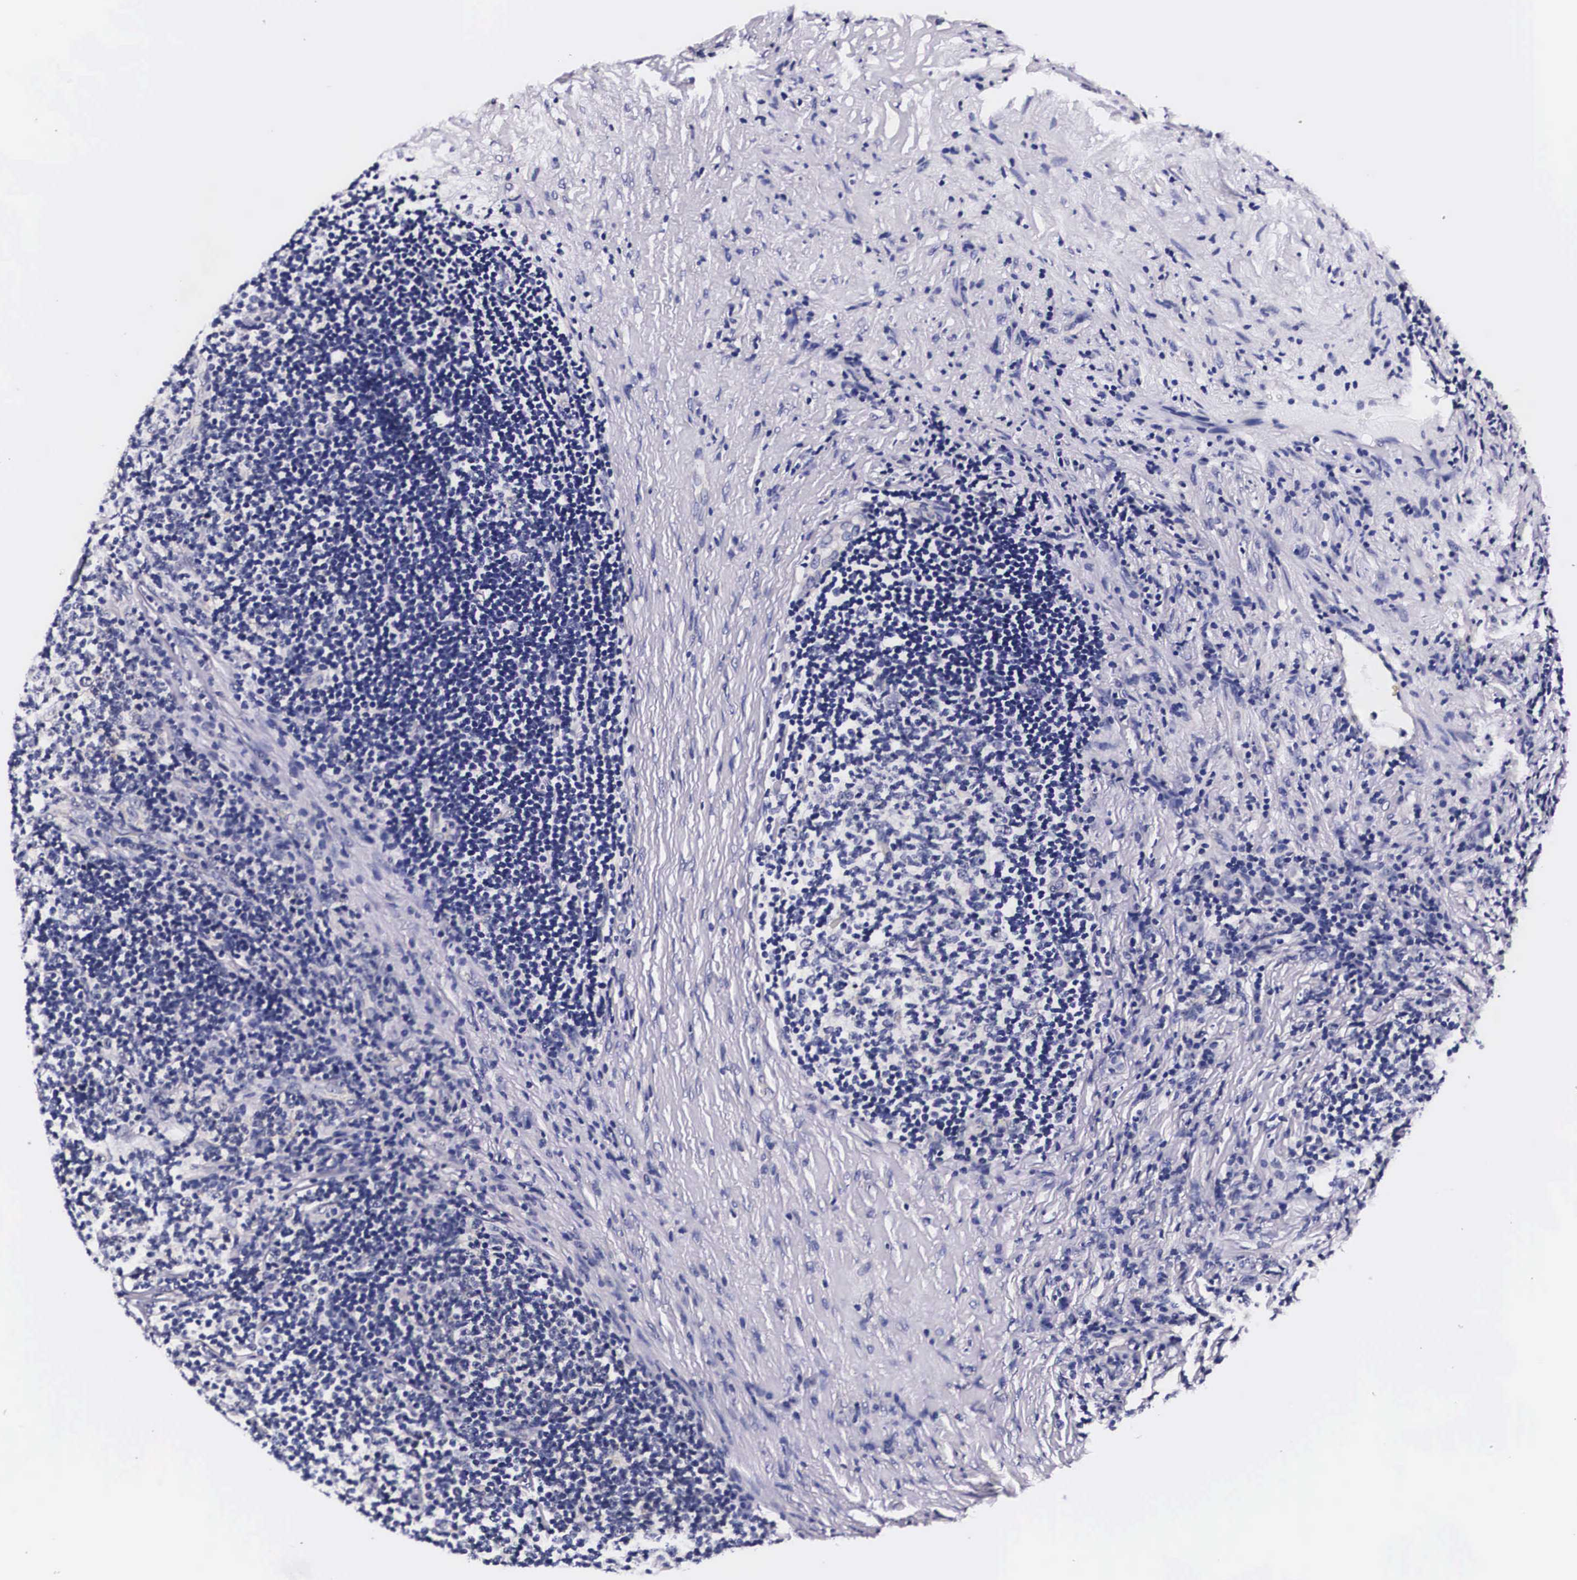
{"staining": {"intensity": "negative", "quantity": "none", "location": "none"}, "tissue": "lymphoma", "cell_type": "Tumor cells", "image_type": "cancer", "snomed": [{"axis": "morphology", "description": "Malignant lymphoma, non-Hodgkin's type, Low grade"}, {"axis": "topography", "description": "Lymph node"}], "caption": "An image of lymphoma stained for a protein exhibits no brown staining in tumor cells.", "gene": "PHETA2", "patient": {"sex": "male", "age": 74}}